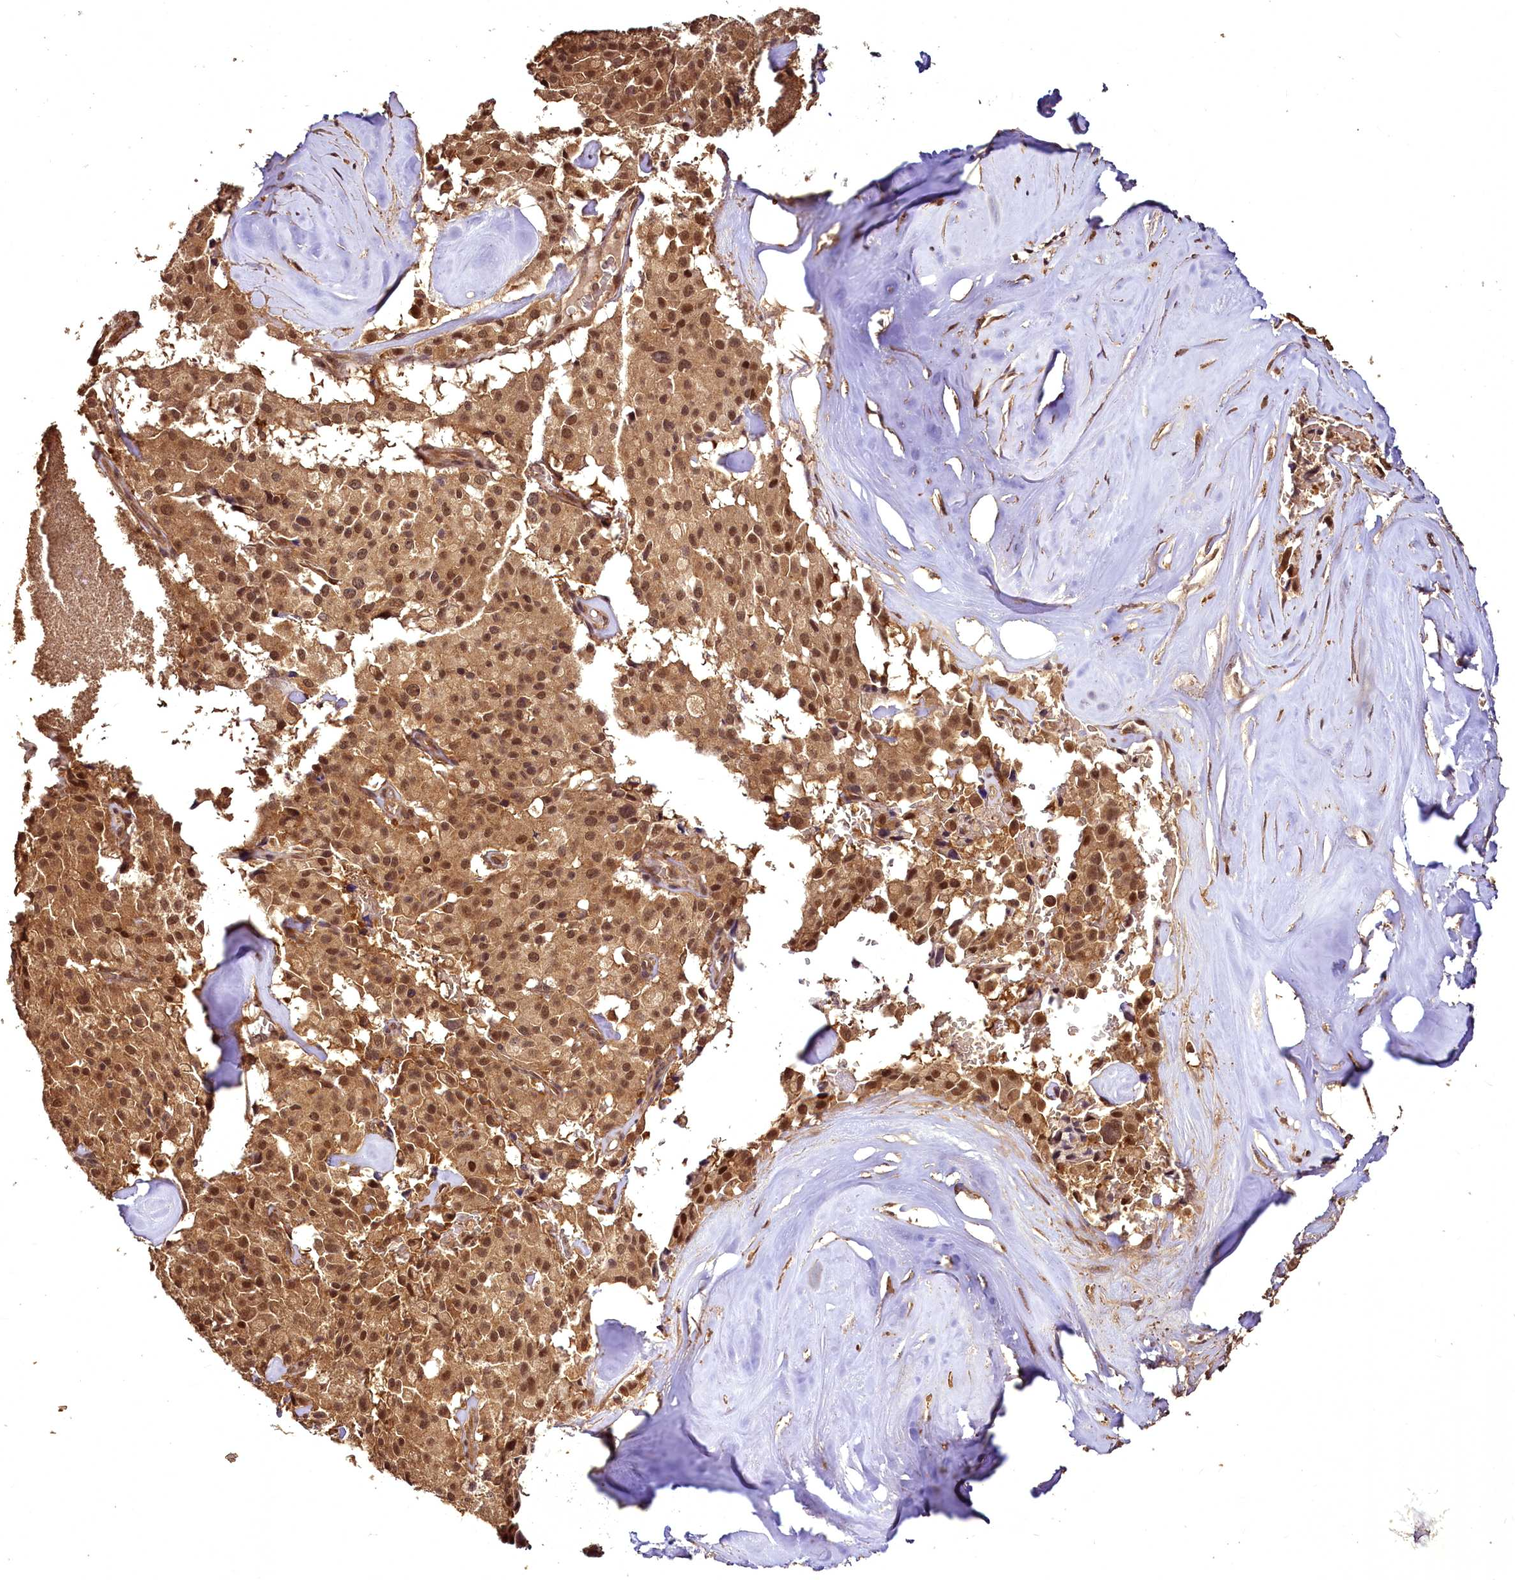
{"staining": {"intensity": "moderate", "quantity": ">75%", "location": "cytoplasmic/membranous,nuclear"}, "tissue": "pancreatic cancer", "cell_type": "Tumor cells", "image_type": "cancer", "snomed": [{"axis": "morphology", "description": "Adenocarcinoma, NOS"}, {"axis": "topography", "description": "Pancreas"}], "caption": "High-power microscopy captured an IHC micrograph of pancreatic cancer (adenocarcinoma), revealing moderate cytoplasmic/membranous and nuclear positivity in about >75% of tumor cells.", "gene": "VPS51", "patient": {"sex": "male", "age": 65}}